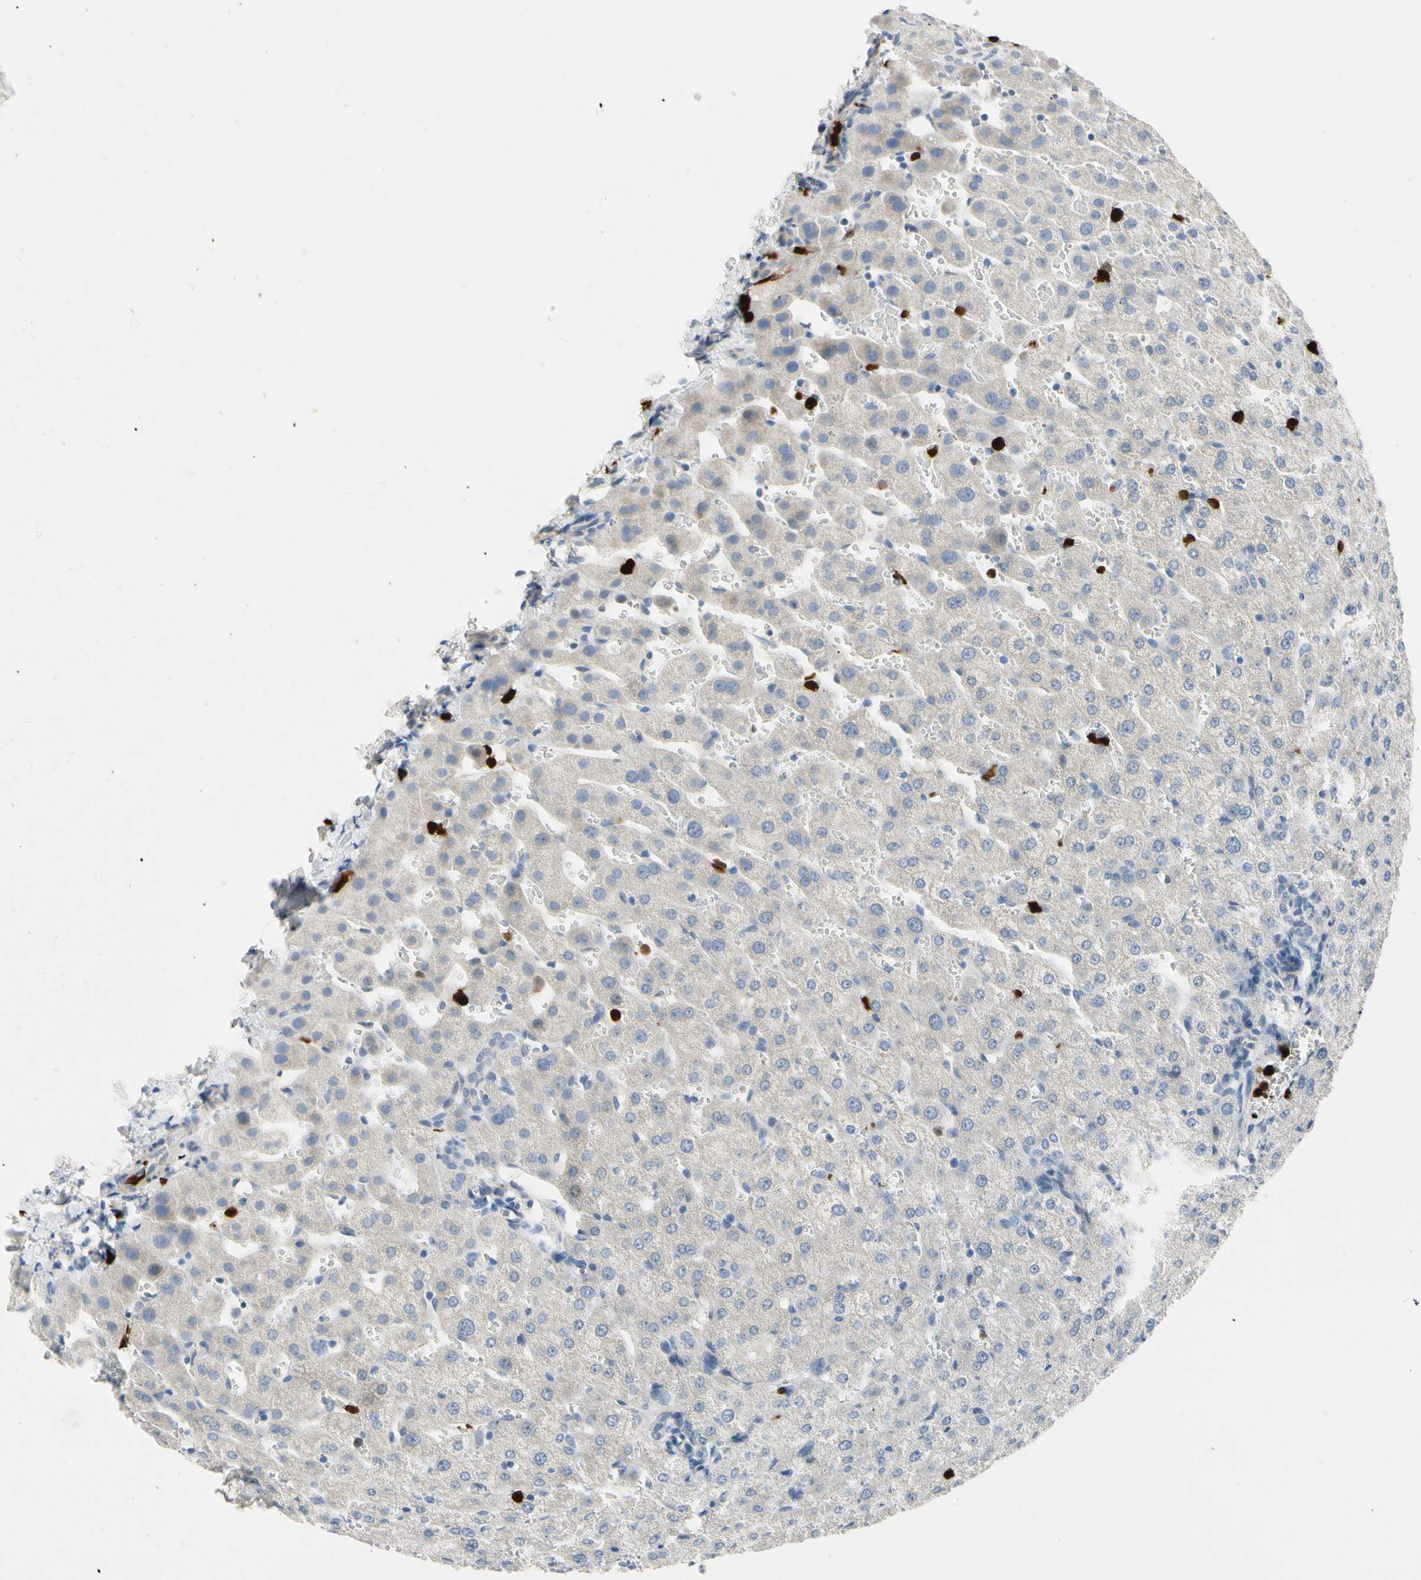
{"staining": {"intensity": "negative", "quantity": "none", "location": "none"}, "tissue": "liver", "cell_type": "Cholangiocytes", "image_type": "normal", "snomed": [{"axis": "morphology", "description": "Normal tissue, NOS"}, {"axis": "morphology", "description": "Fibrosis, NOS"}, {"axis": "topography", "description": "Liver"}], "caption": "This is a histopathology image of immunohistochemistry staining of unremarkable liver, which shows no expression in cholangiocytes.", "gene": "TRAF5", "patient": {"sex": "female", "age": 29}}